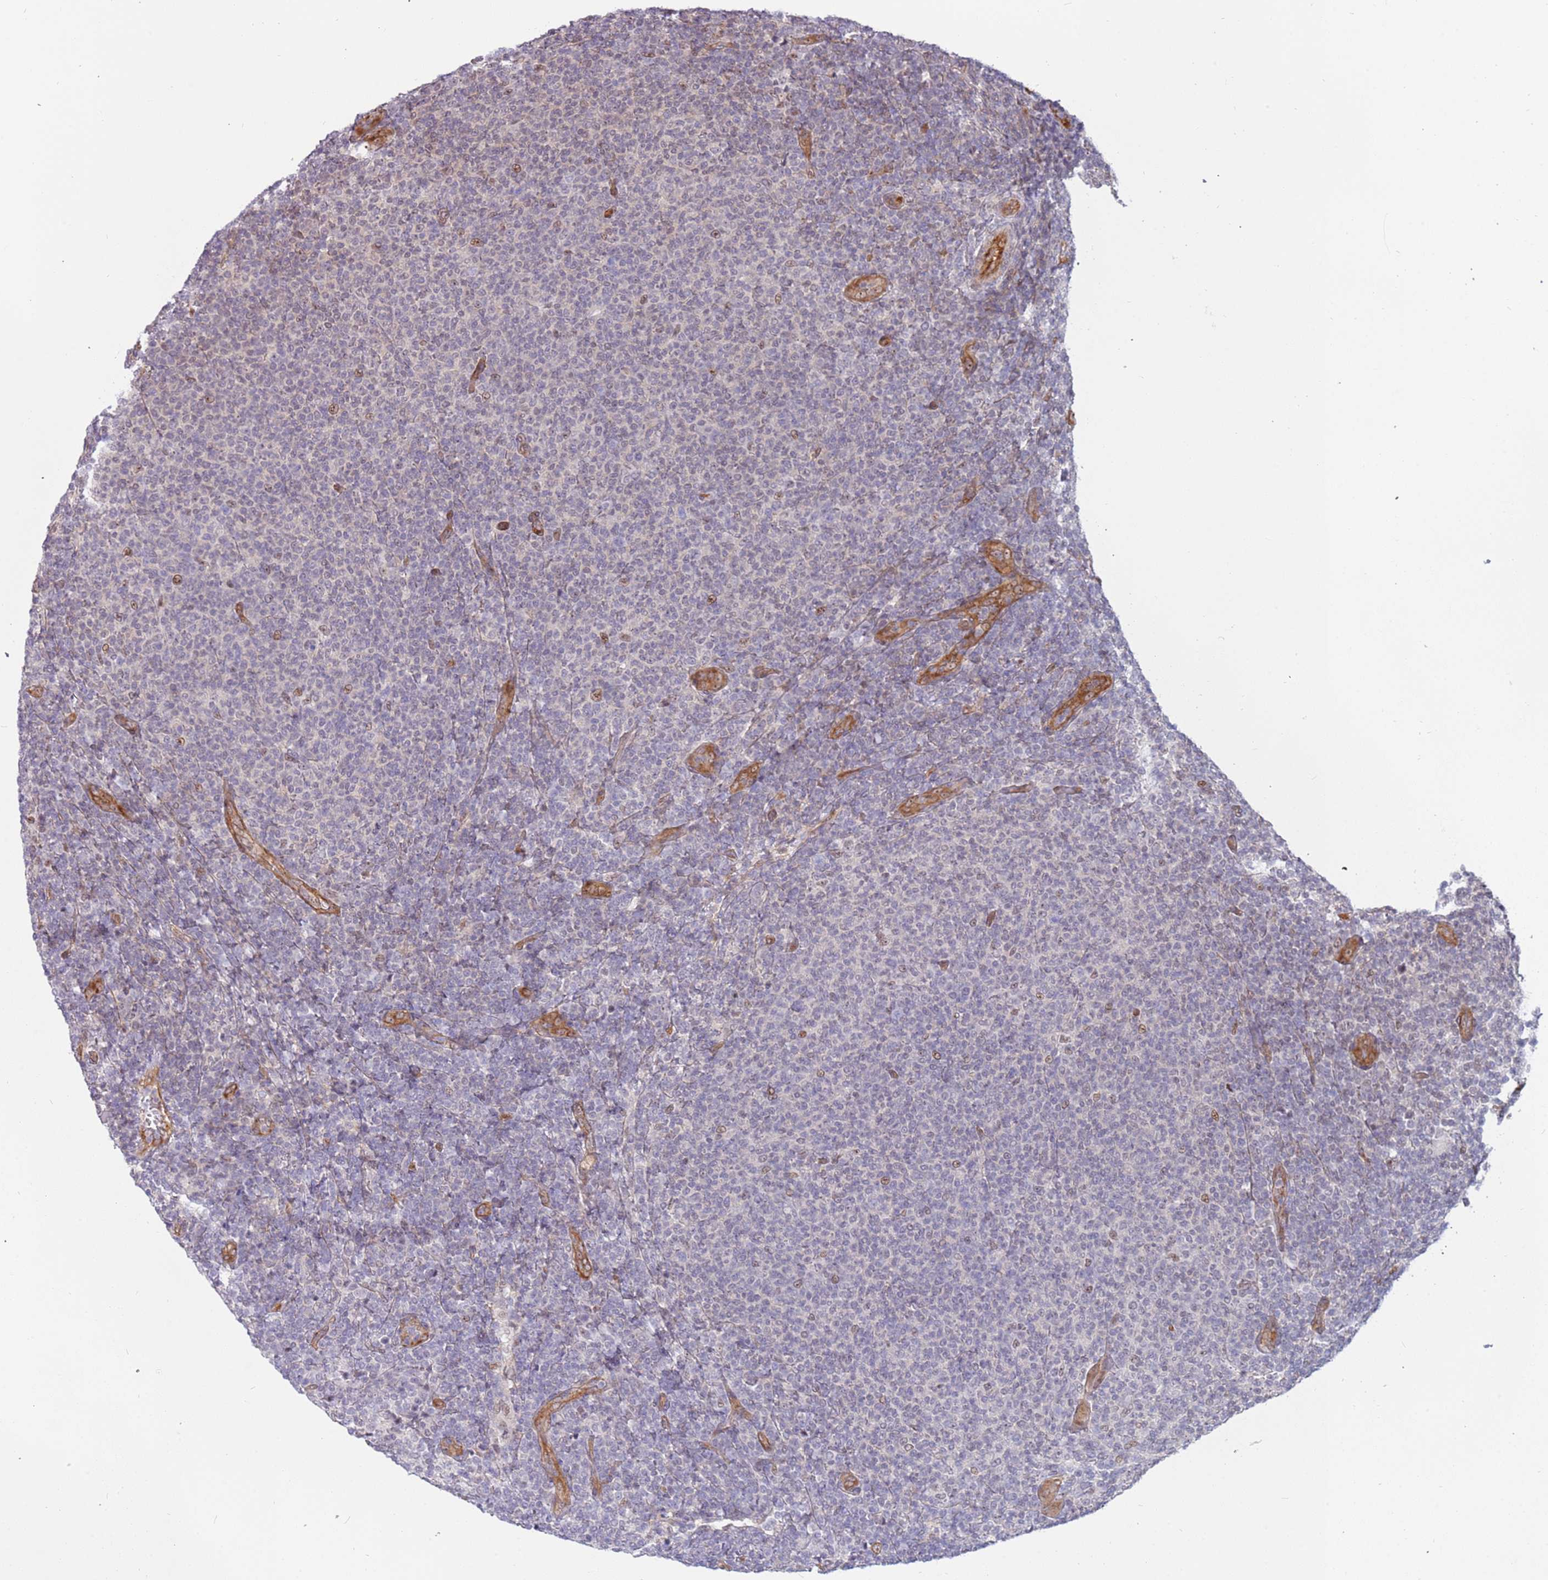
{"staining": {"intensity": "negative", "quantity": "none", "location": "none"}, "tissue": "lymphoma", "cell_type": "Tumor cells", "image_type": "cancer", "snomed": [{"axis": "morphology", "description": "Malignant lymphoma, non-Hodgkin's type, Low grade"}, {"axis": "topography", "description": "Lymph node"}], "caption": "High power microscopy histopathology image of an IHC histopathology image of malignant lymphoma, non-Hodgkin's type (low-grade), revealing no significant positivity in tumor cells.", "gene": "LRMDA", "patient": {"sex": "male", "age": 66}}